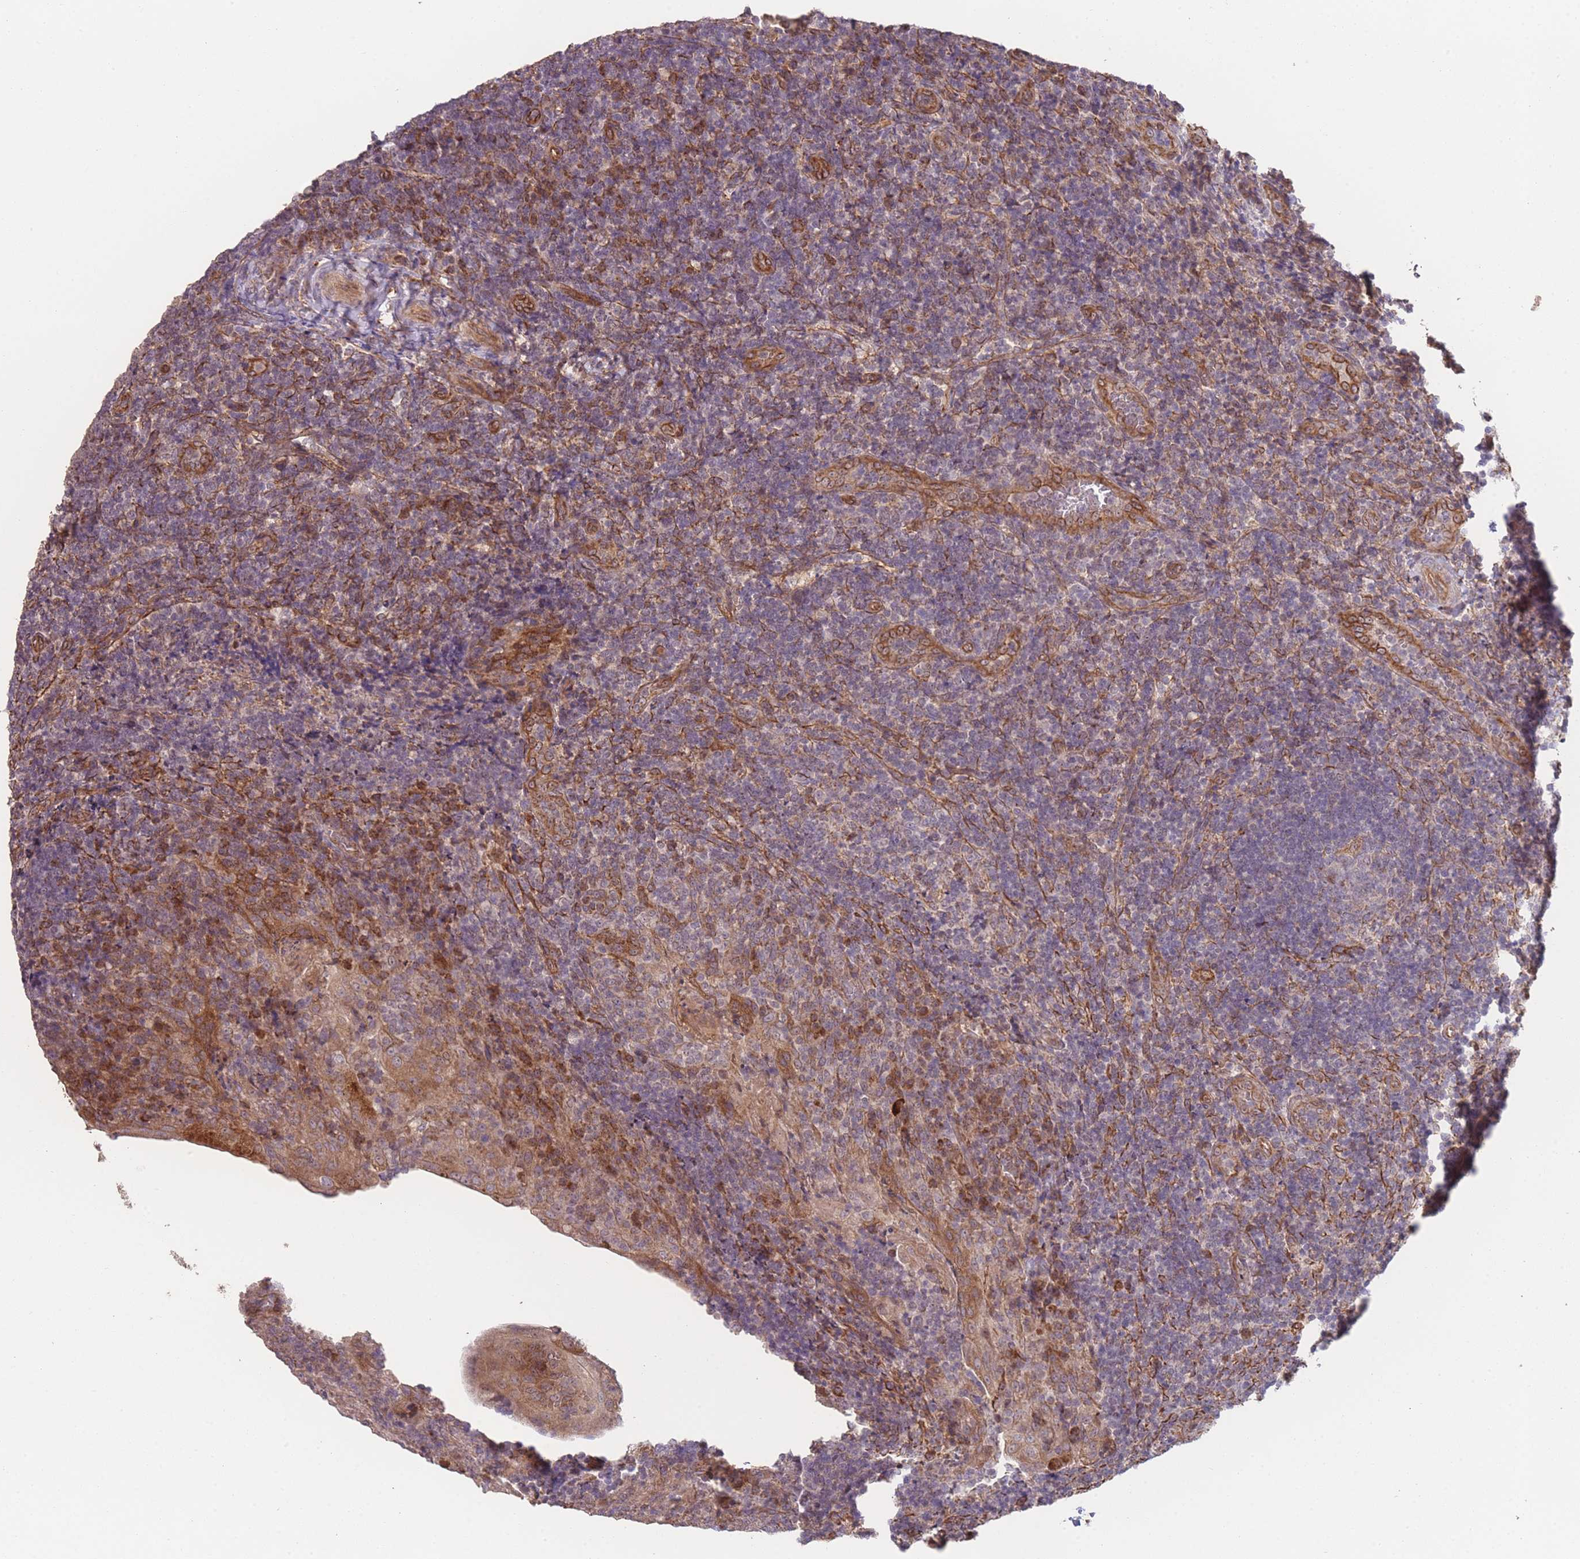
{"staining": {"intensity": "negative", "quantity": "none", "location": "none"}, "tissue": "tonsil", "cell_type": "Germinal center cells", "image_type": "normal", "snomed": [{"axis": "morphology", "description": "Normal tissue, NOS"}, {"axis": "topography", "description": "Tonsil"}], "caption": "Protein analysis of normal tonsil exhibits no significant staining in germinal center cells. Nuclei are stained in blue.", "gene": "PXMP4", "patient": {"sex": "male", "age": 17}}